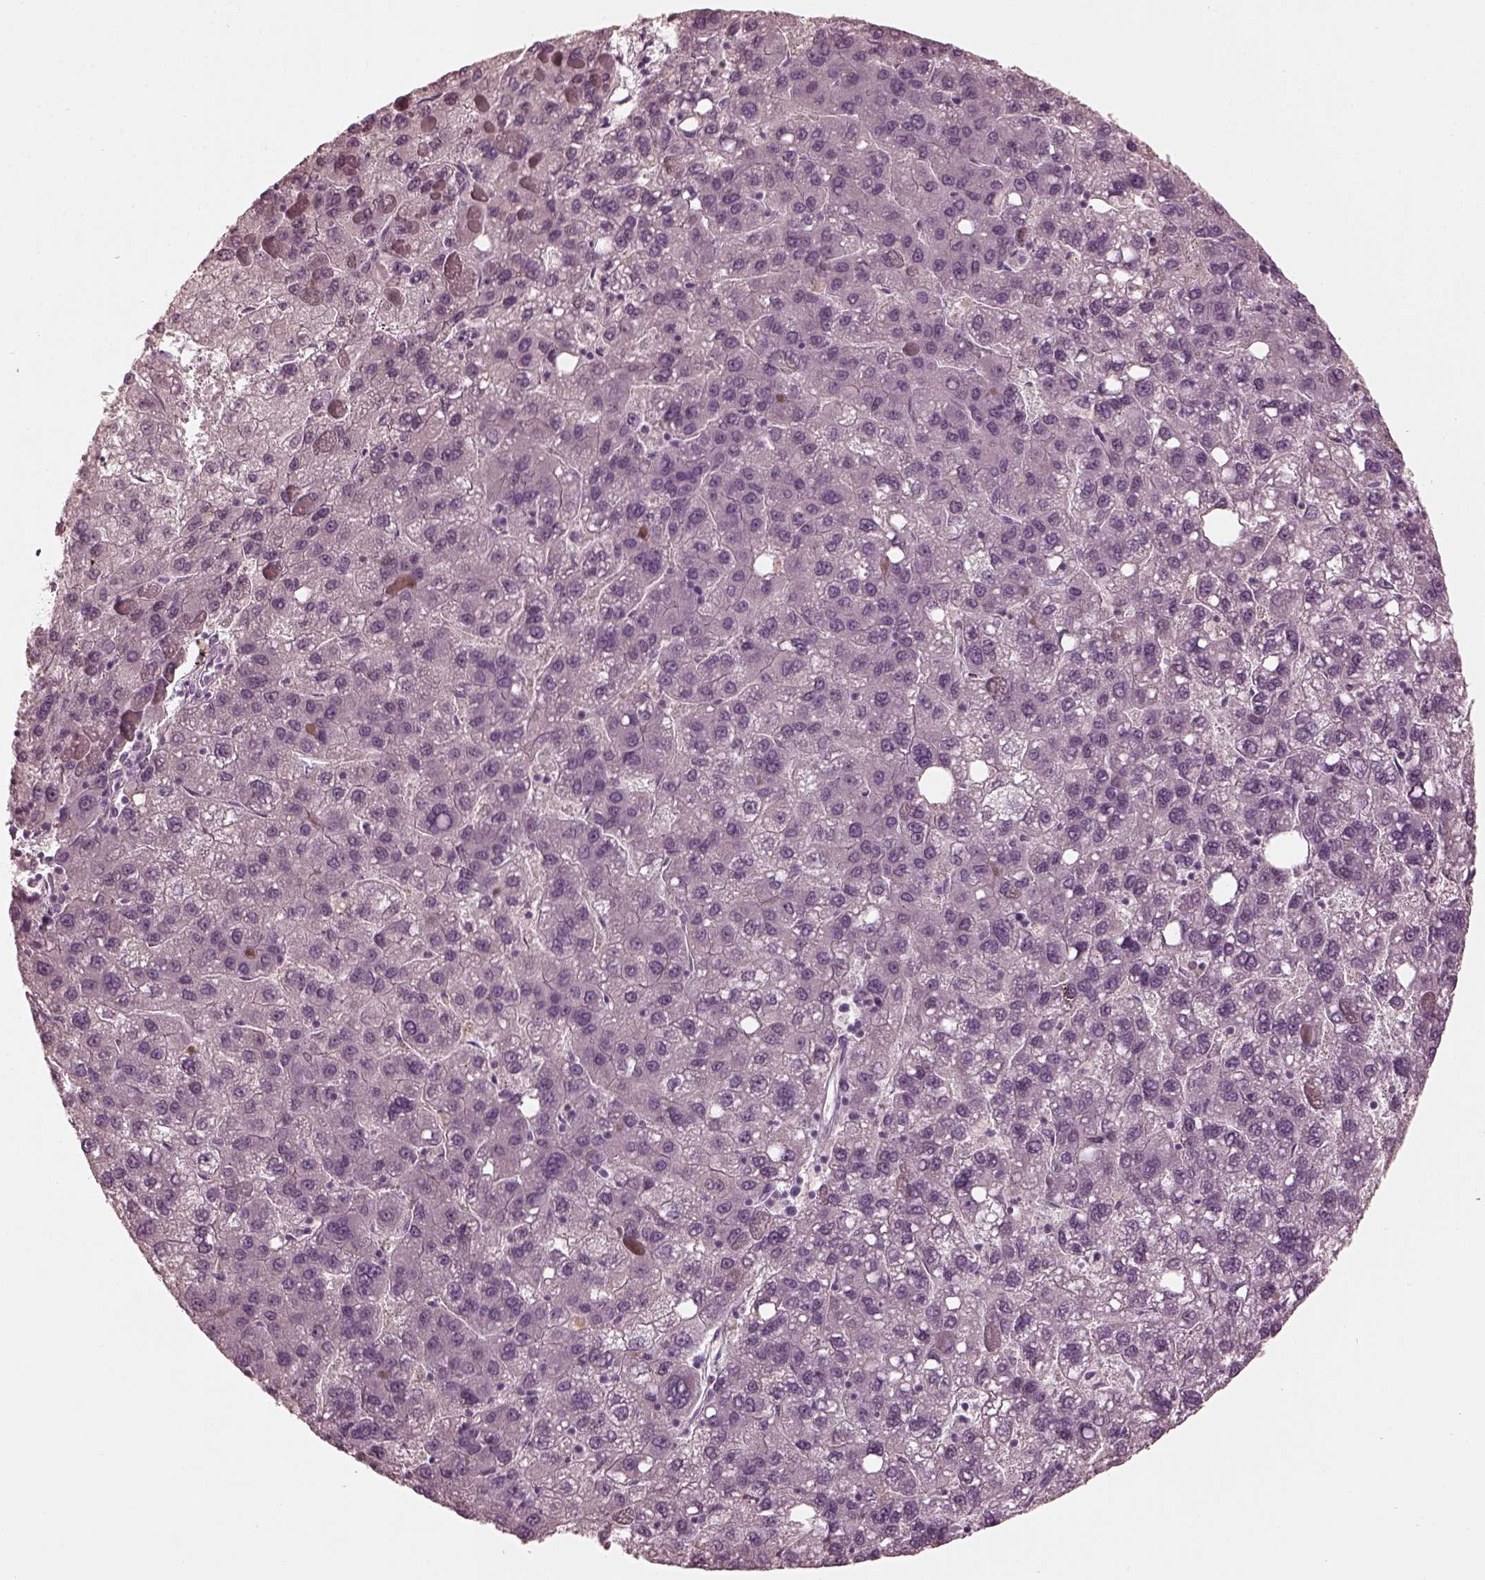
{"staining": {"intensity": "negative", "quantity": "none", "location": "none"}, "tissue": "liver cancer", "cell_type": "Tumor cells", "image_type": "cancer", "snomed": [{"axis": "morphology", "description": "Carcinoma, Hepatocellular, NOS"}, {"axis": "topography", "description": "Liver"}], "caption": "Tumor cells show no significant protein staining in liver cancer (hepatocellular carcinoma).", "gene": "KRT79", "patient": {"sex": "female", "age": 82}}